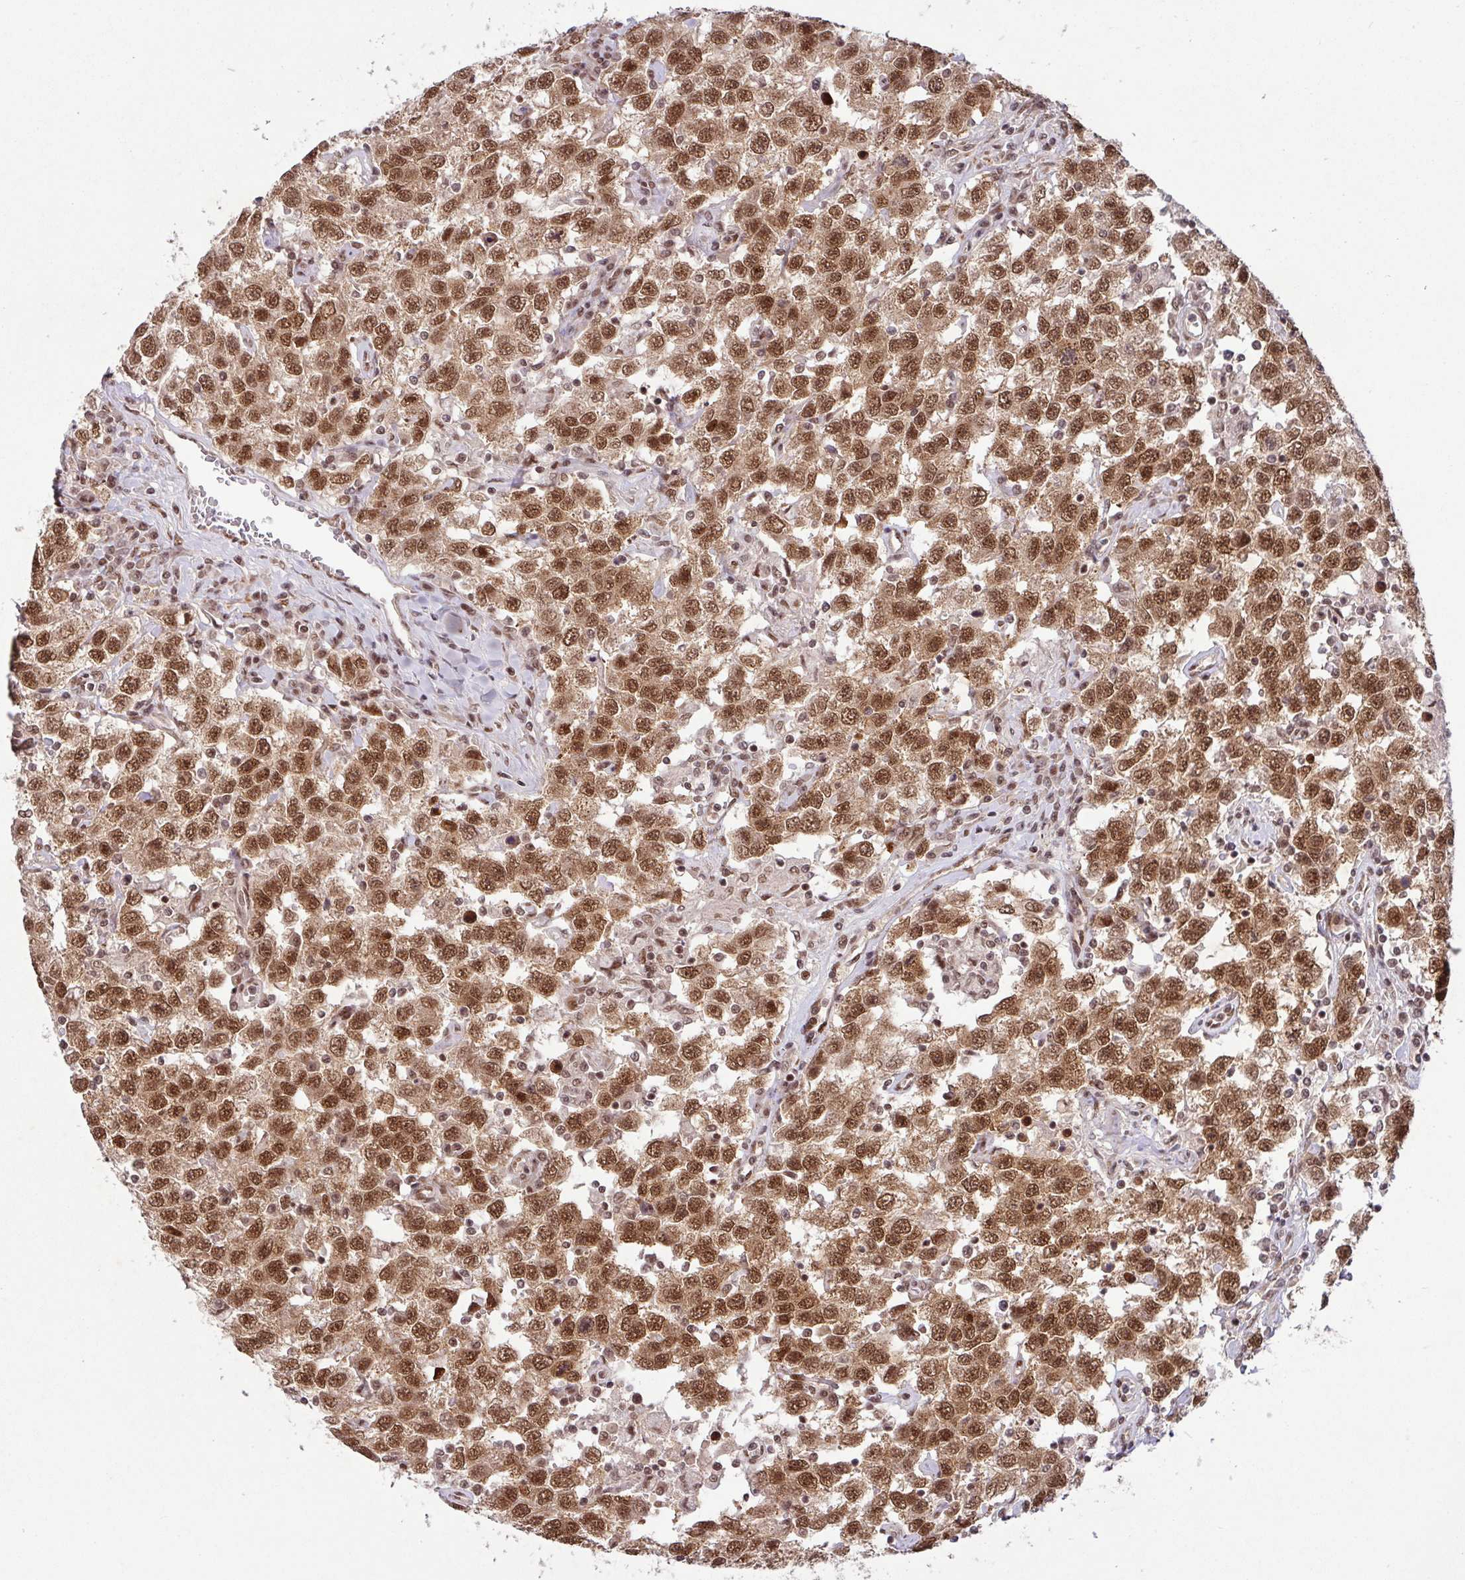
{"staining": {"intensity": "strong", "quantity": ">75%", "location": "nuclear"}, "tissue": "testis cancer", "cell_type": "Tumor cells", "image_type": "cancer", "snomed": [{"axis": "morphology", "description": "Seminoma, NOS"}, {"axis": "topography", "description": "Testis"}], "caption": "DAB immunohistochemical staining of testis seminoma exhibits strong nuclear protein expression in approximately >75% of tumor cells.", "gene": "SRSF2", "patient": {"sex": "male", "age": 41}}